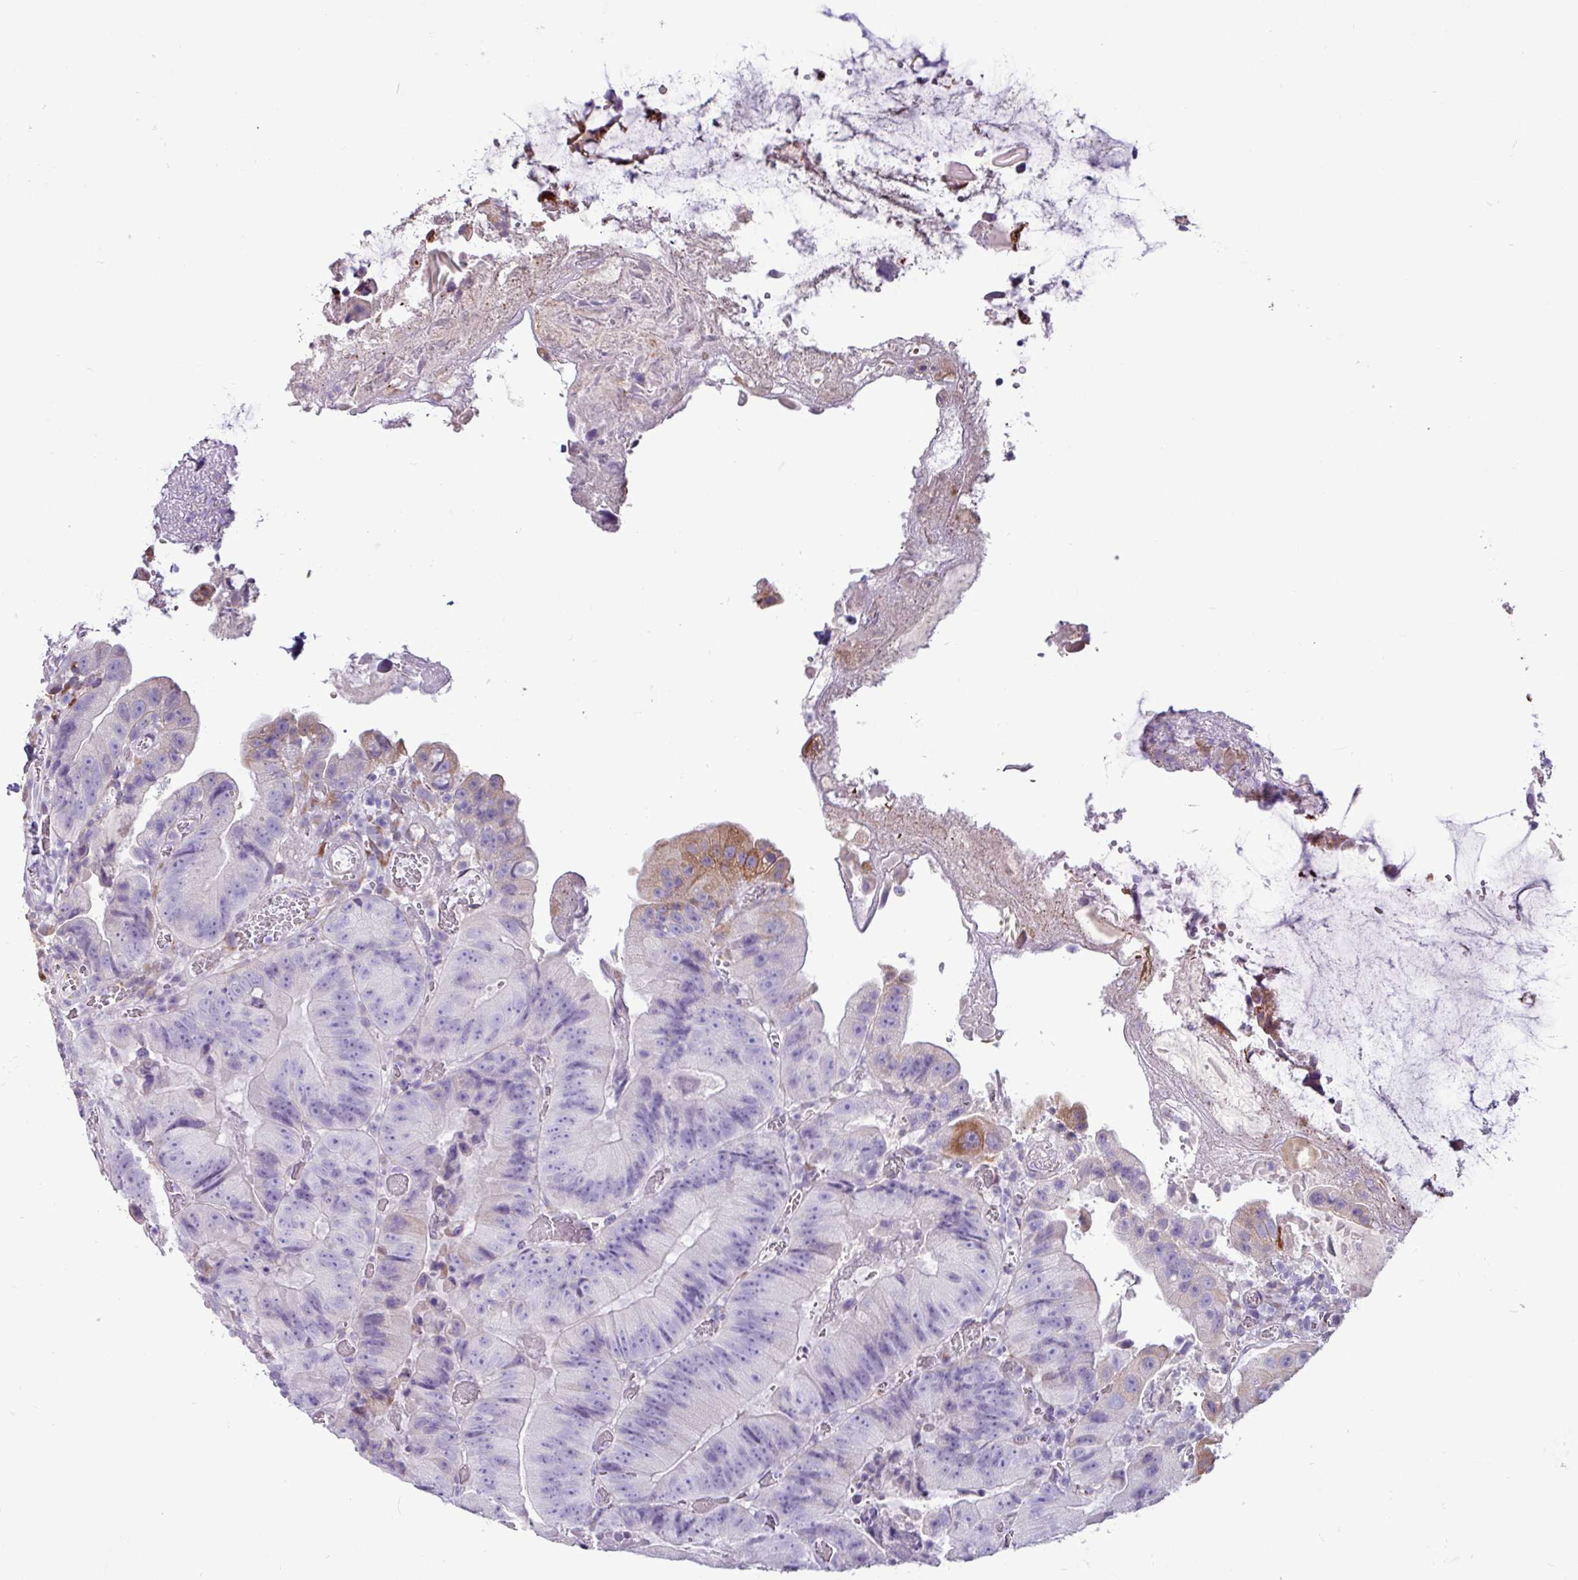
{"staining": {"intensity": "moderate", "quantity": "<25%", "location": "cytoplasmic/membranous"}, "tissue": "colorectal cancer", "cell_type": "Tumor cells", "image_type": "cancer", "snomed": [{"axis": "morphology", "description": "Adenocarcinoma, NOS"}, {"axis": "topography", "description": "Colon"}], "caption": "Tumor cells show moderate cytoplasmic/membranous staining in approximately <25% of cells in colorectal cancer.", "gene": "PPP1R35", "patient": {"sex": "female", "age": 86}}